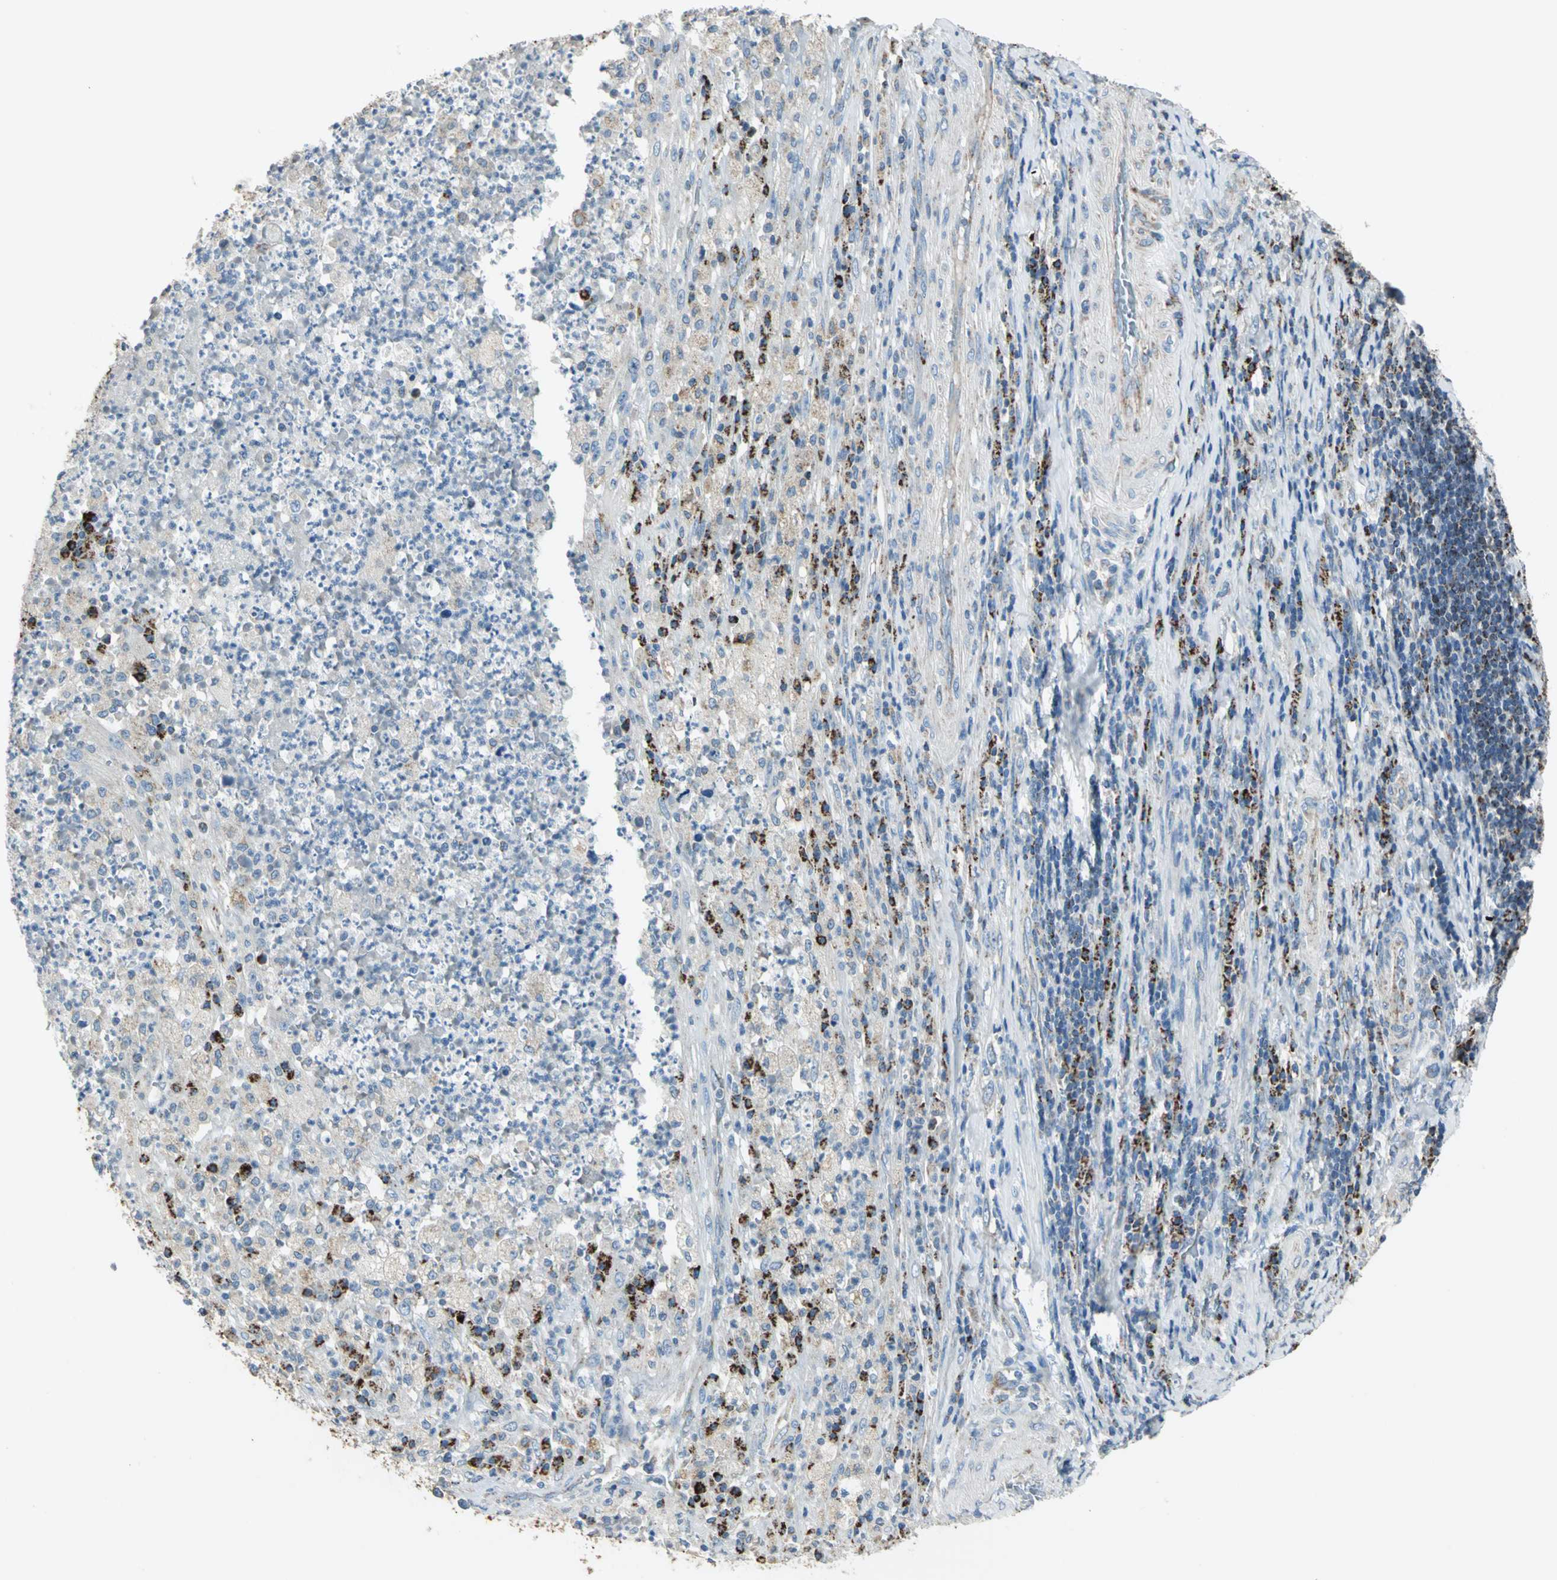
{"staining": {"intensity": "weak", "quantity": "25%-75%", "location": "cytoplasmic/membranous"}, "tissue": "testis cancer", "cell_type": "Tumor cells", "image_type": "cancer", "snomed": [{"axis": "morphology", "description": "Necrosis, NOS"}, {"axis": "morphology", "description": "Carcinoma, Embryonal, NOS"}, {"axis": "topography", "description": "Testis"}], "caption": "Immunohistochemistry staining of testis embryonal carcinoma, which demonstrates low levels of weak cytoplasmic/membranous positivity in about 25%-75% of tumor cells indicating weak cytoplasmic/membranous protein positivity. The staining was performed using DAB (brown) for protein detection and nuclei were counterstained in hematoxylin (blue).", "gene": "ACADM", "patient": {"sex": "male", "age": 19}}